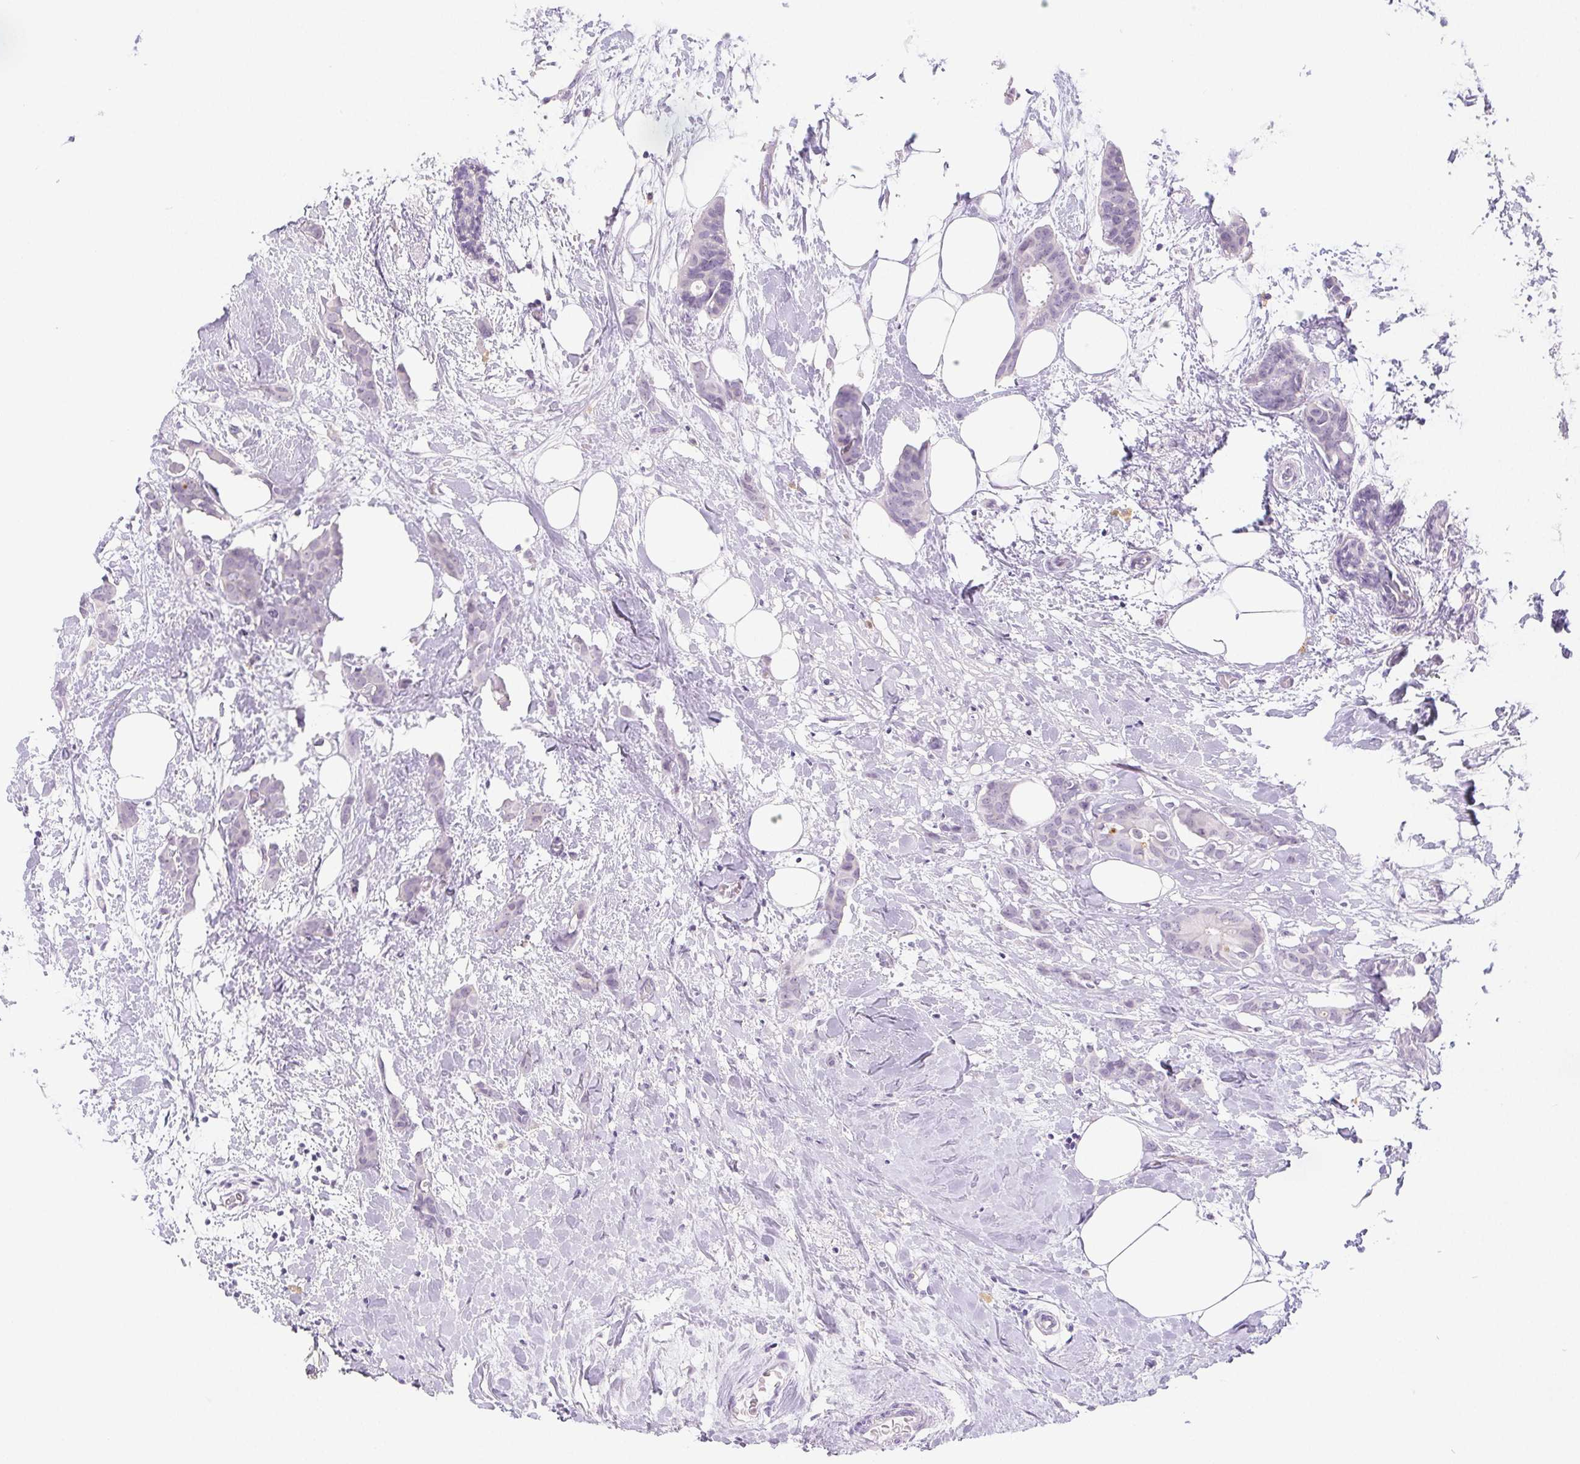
{"staining": {"intensity": "negative", "quantity": "none", "location": "none"}, "tissue": "breast cancer", "cell_type": "Tumor cells", "image_type": "cancer", "snomed": [{"axis": "morphology", "description": "Duct carcinoma"}, {"axis": "topography", "description": "Breast"}], "caption": "Photomicrograph shows no protein staining in tumor cells of breast cancer (invasive ductal carcinoma) tissue. (Immunohistochemistry (ihc), brightfield microscopy, high magnification).", "gene": "ST8SIA3", "patient": {"sex": "female", "age": 62}}